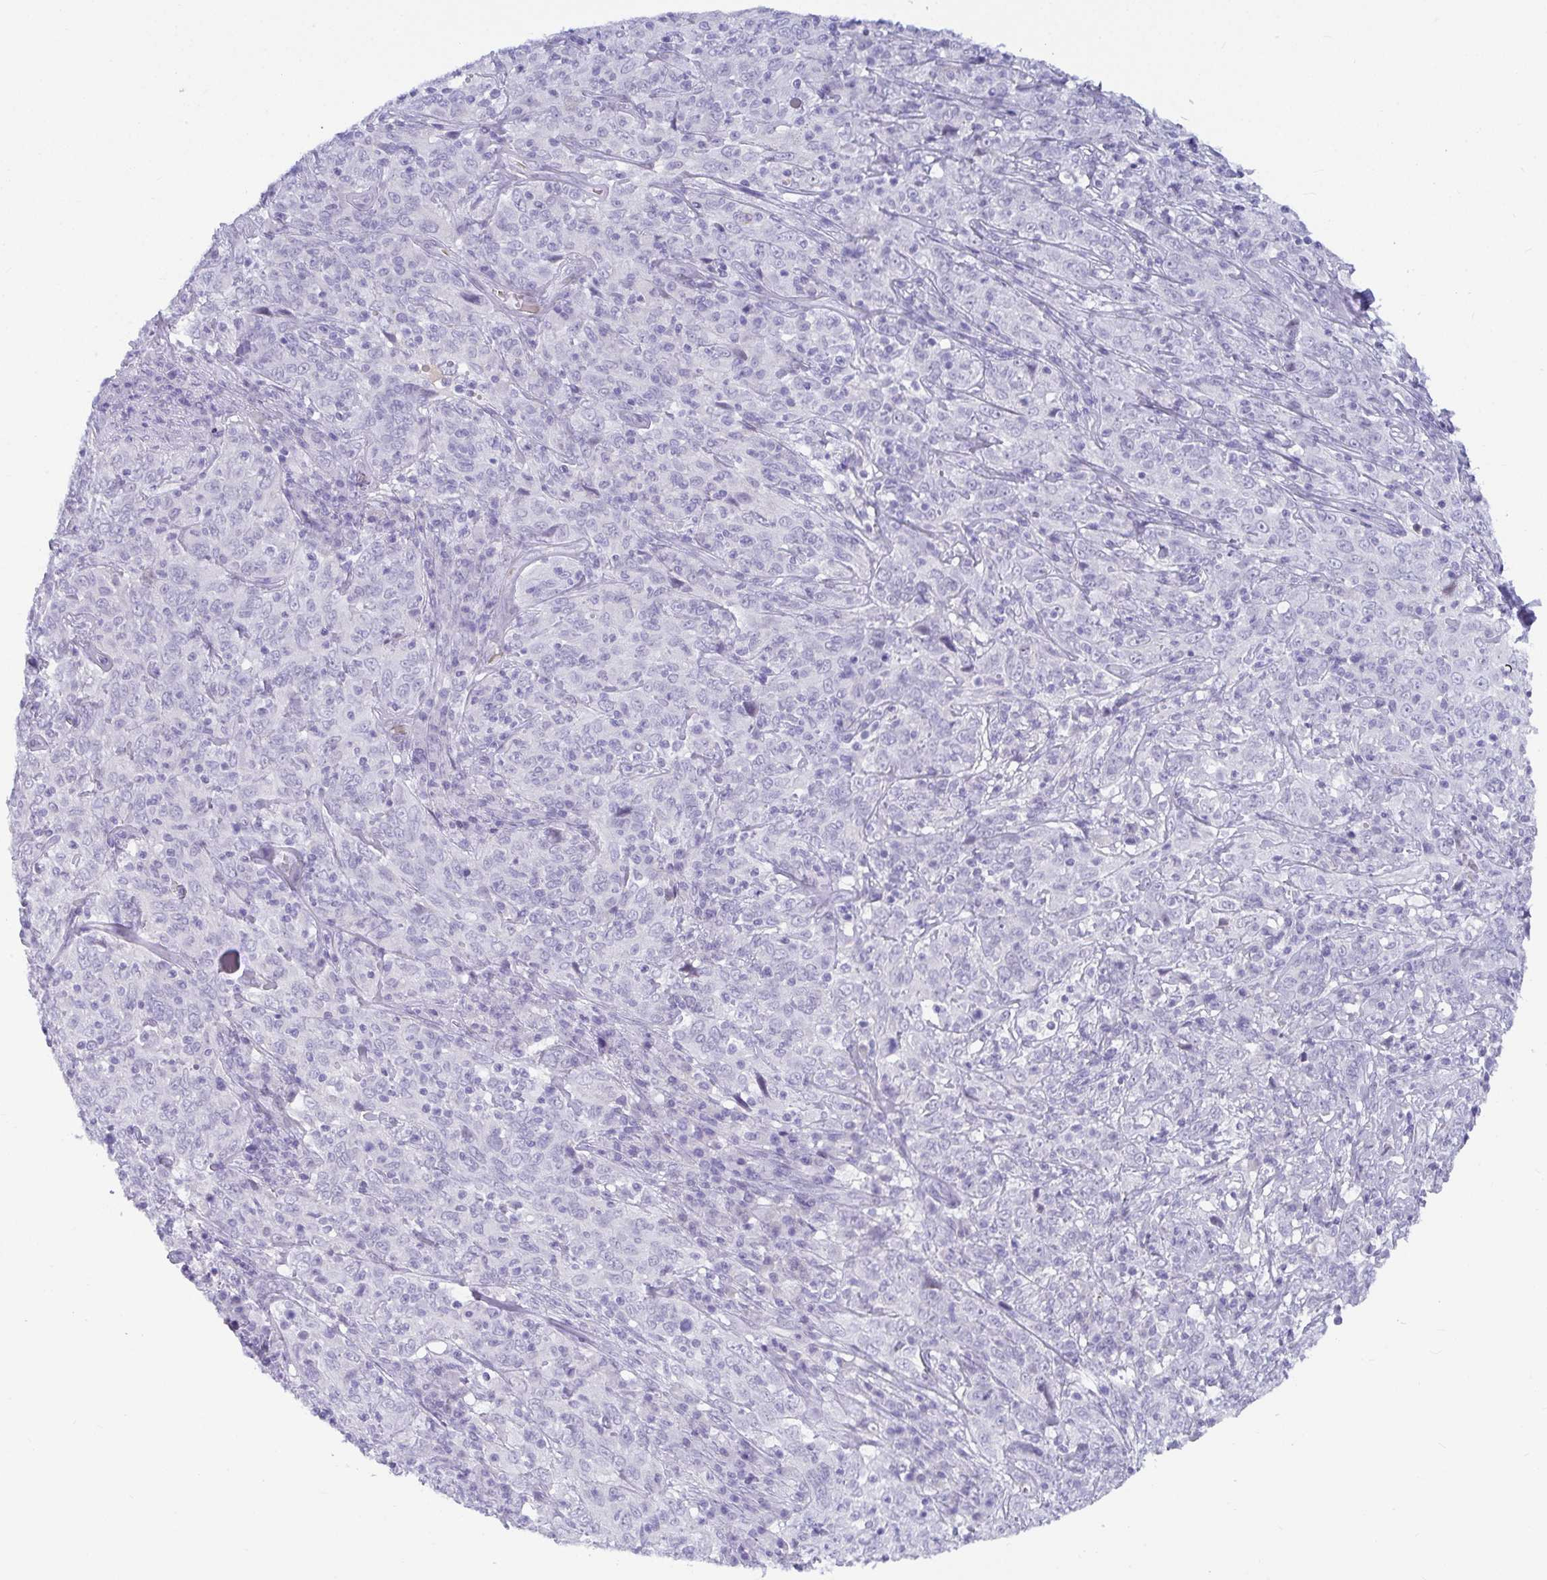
{"staining": {"intensity": "negative", "quantity": "none", "location": "none"}, "tissue": "cervical cancer", "cell_type": "Tumor cells", "image_type": "cancer", "snomed": [{"axis": "morphology", "description": "Squamous cell carcinoma, NOS"}, {"axis": "topography", "description": "Cervix"}], "caption": "DAB (3,3'-diaminobenzidine) immunohistochemical staining of squamous cell carcinoma (cervical) exhibits no significant expression in tumor cells.", "gene": "NPY", "patient": {"sex": "female", "age": 46}}